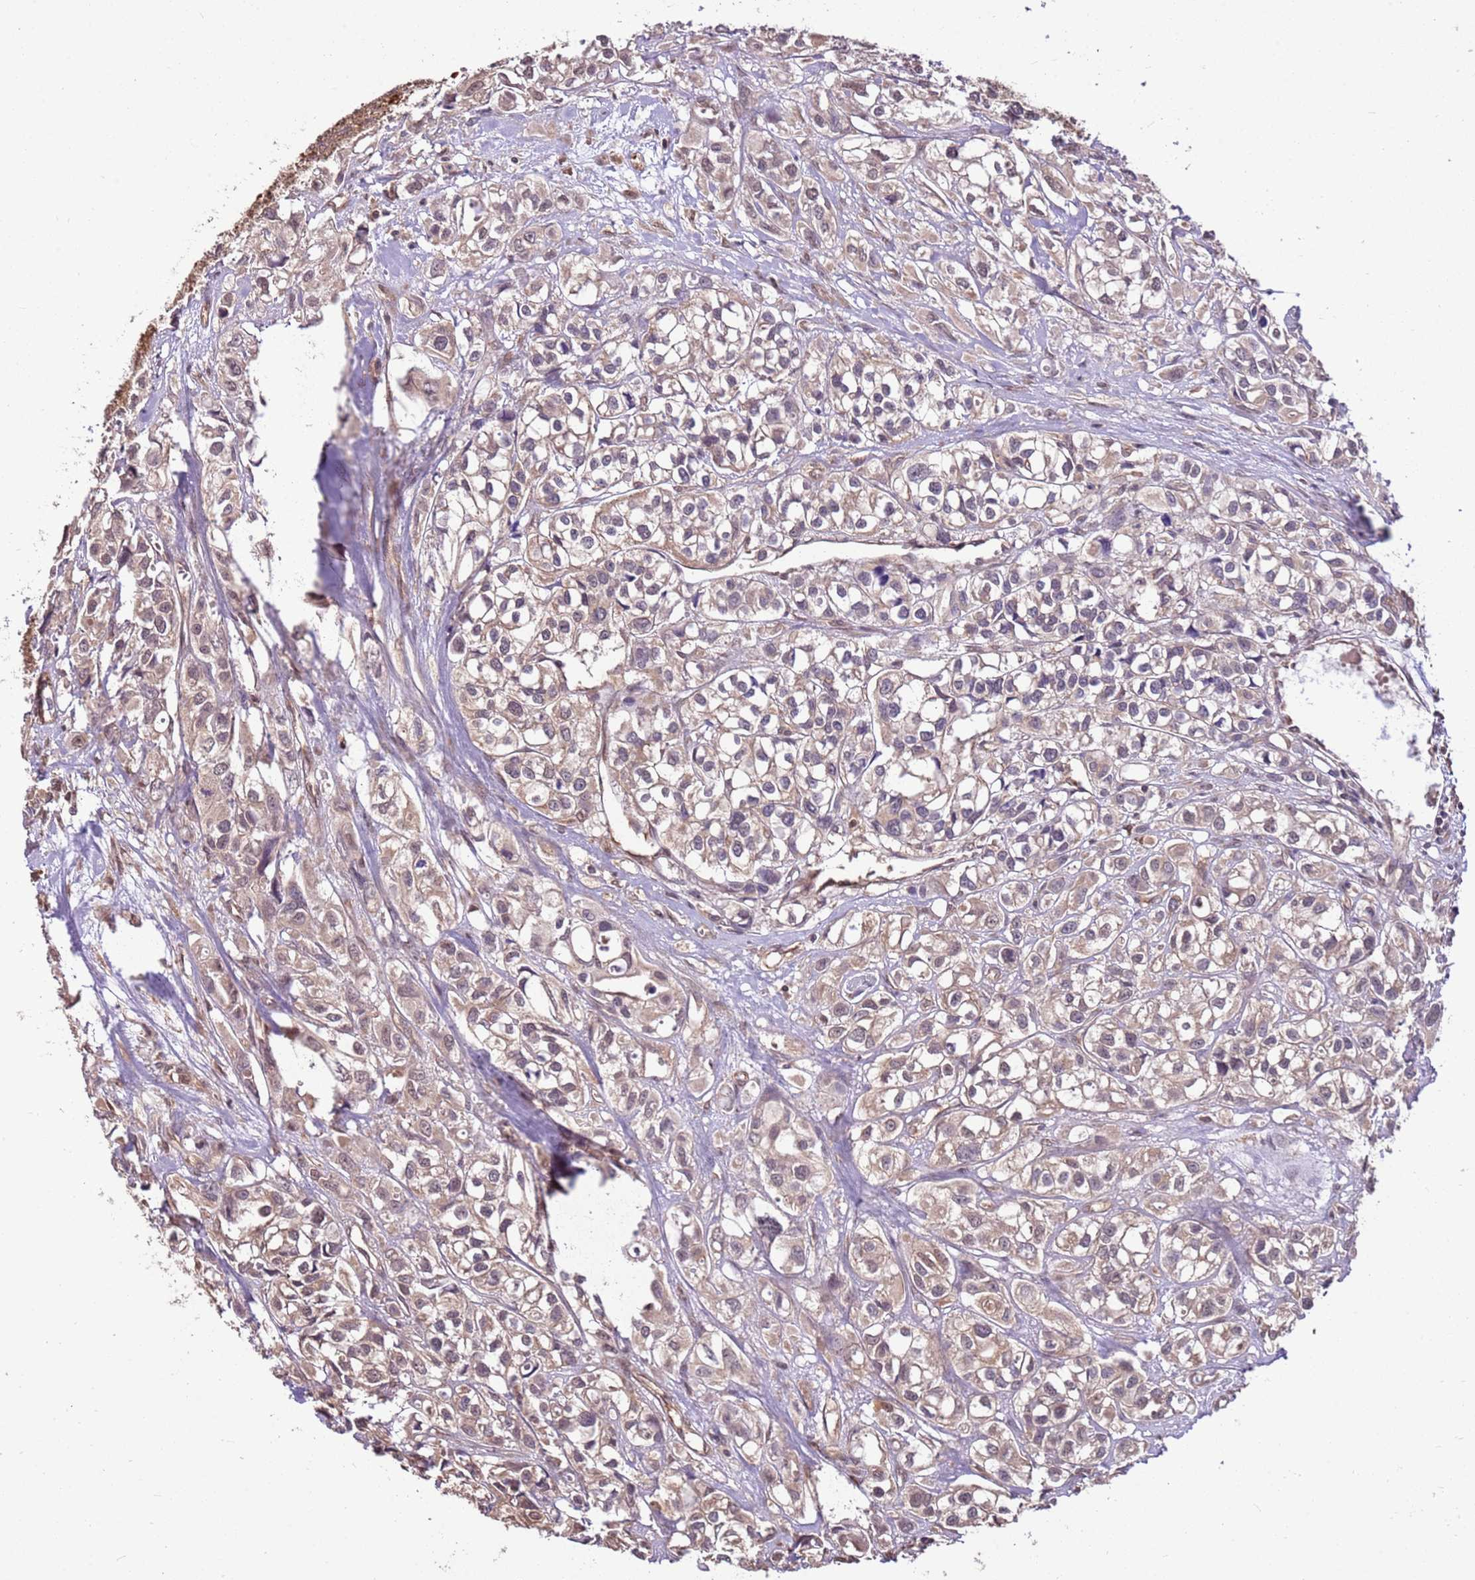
{"staining": {"intensity": "weak", "quantity": "25%-75%", "location": "cytoplasmic/membranous"}, "tissue": "urothelial cancer", "cell_type": "Tumor cells", "image_type": "cancer", "snomed": [{"axis": "morphology", "description": "Urothelial carcinoma, High grade"}, {"axis": "topography", "description": "Urinary bladder"}], "caption": "Immunohistochemistry (IHC) image of human urothelial cancer stained for a protein (brown), which reveals low levels of weak cytoplasmic/membranous positivity in about 25%-75% of tumor cells.", "gene": "BBS5", "patient": {"sex": "male", "age": 67}}